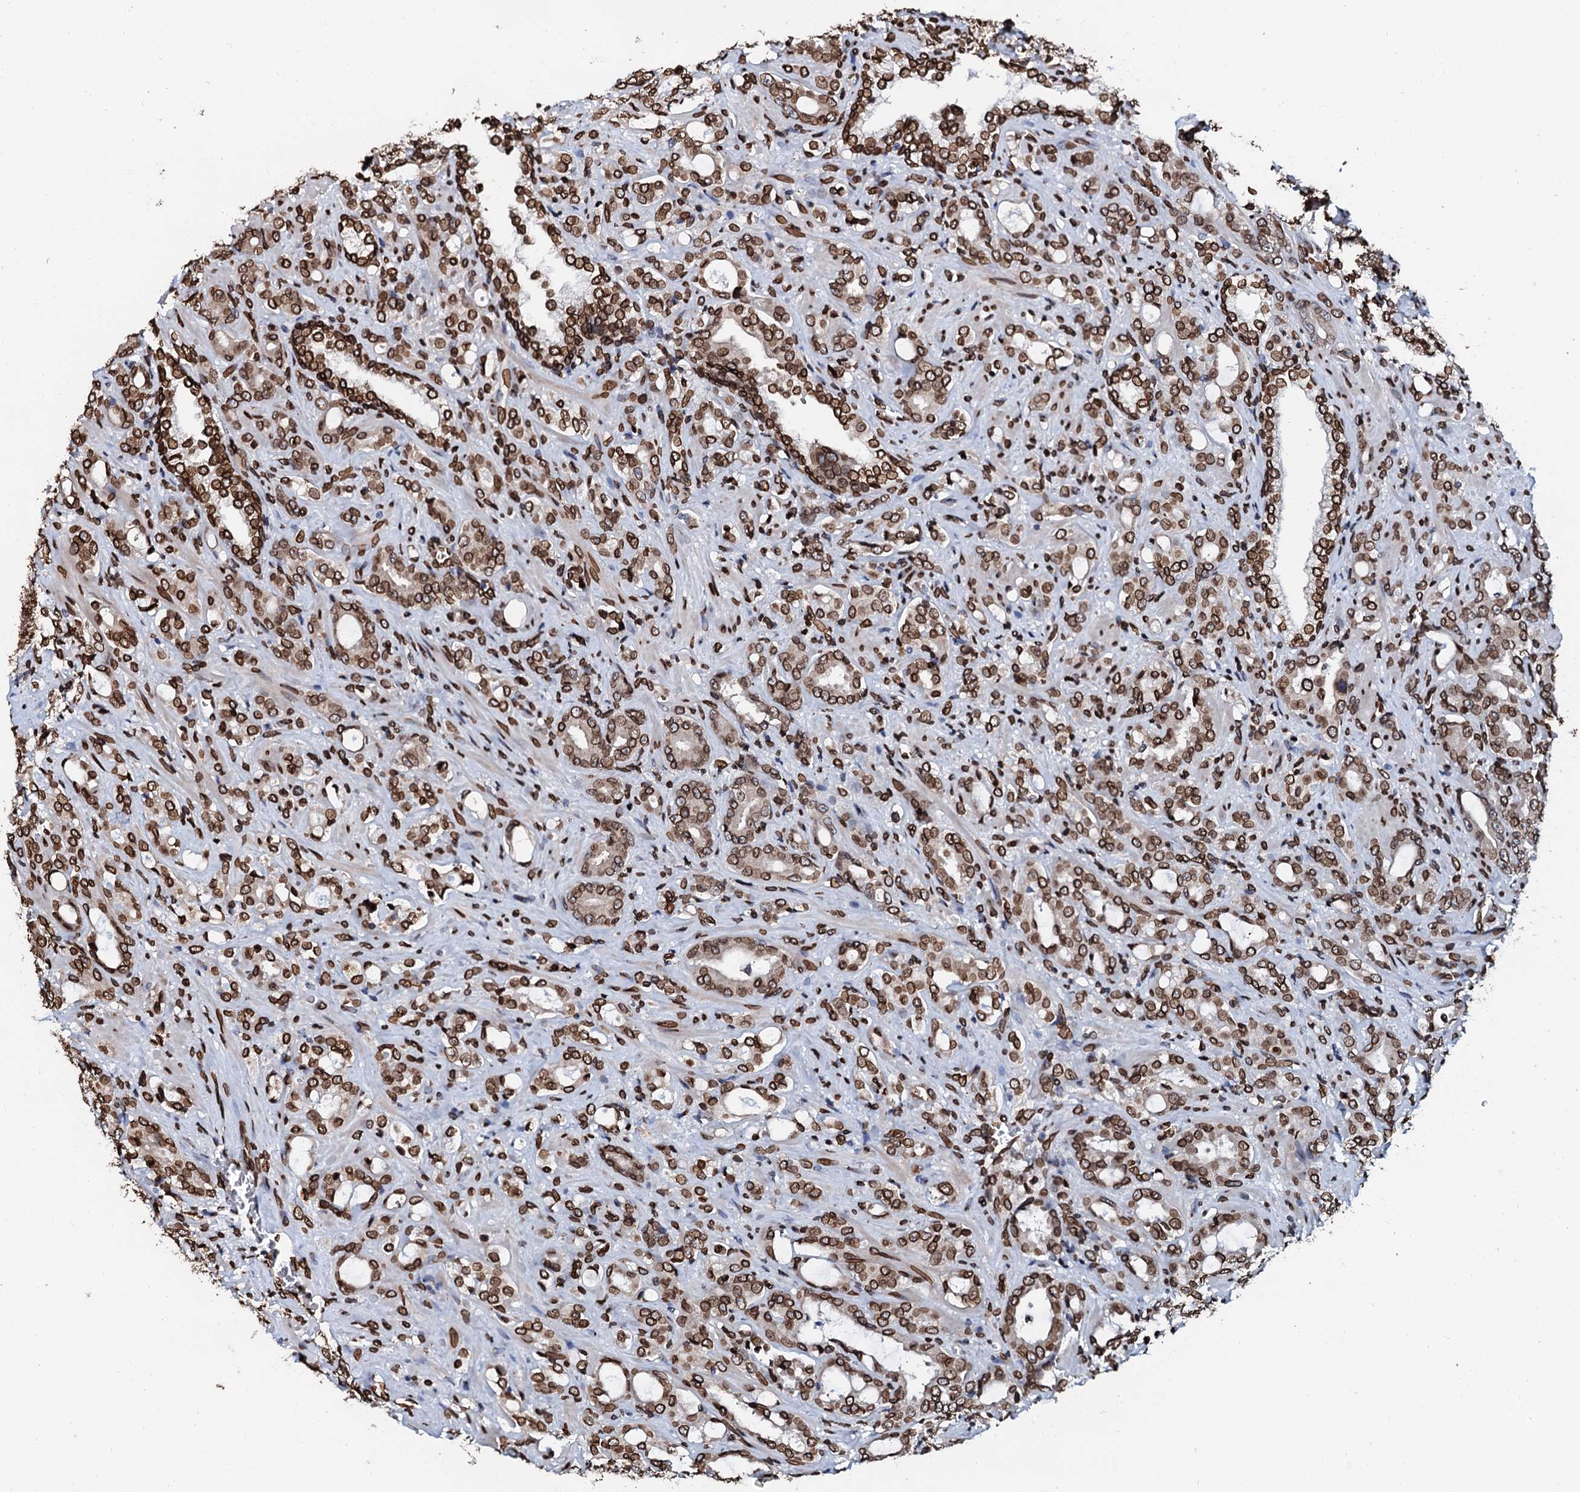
{"staining": {"intensity": "strong", "quantity": ">75%", "location": "nuclear"}, "tissue": "prostate cancer", "cell_type": "Tumor cells", "image_type": "cancer", "snomed": [{"axis": "morphology", "description": "Adenocarcinoma, High grade"}, {"axis": "topography", "description": "Prostate"}], "caption": "IHC of prostate high-grade adenocarcinoma reveals high levels of strong nuclear staining in approximately >75% of tumor cells.", "gene": "KATNAL2", "patient": {"sex": "male", "age": 72}}